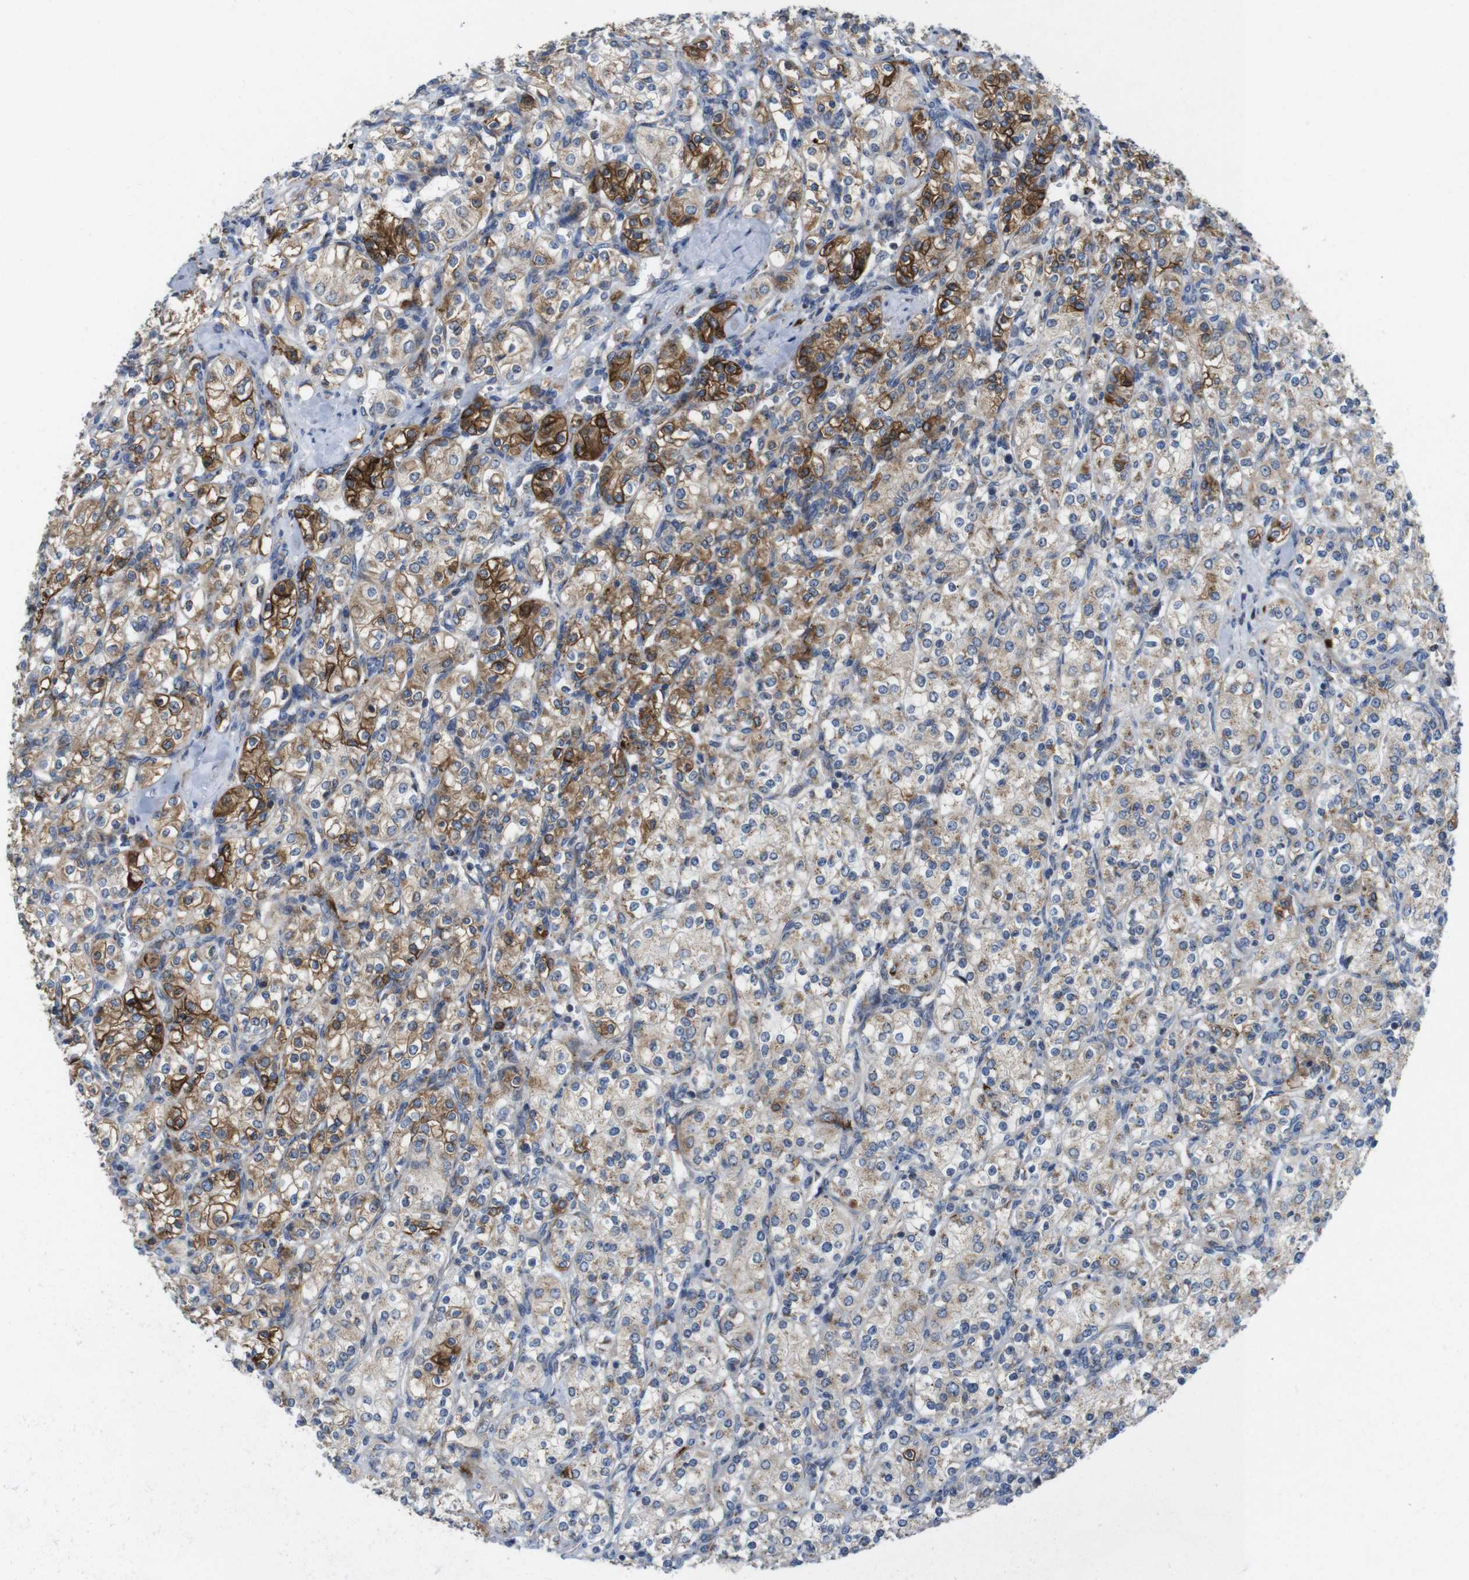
{"staining": {"intensity": "strong", "quantity": "25%-75%", "location": "cytoplasmic/membranous"}, "tissue": "renal cancer", "cell_type": "Tumor cells", "image_type": "cancer", "snomed": [{"axis": "morphology", "description": "Adenocarcinoma, NOS"}, {"axis": "topography", "description": "Kidney"}], "caption": "There is high levels of strong cytoplasmic/membranous expression in tumor cells of renal cancer, as demonstrated by immunohistochemical staining (brown color).", "gene": "EFCAB14", "patient": {"sex": "male", "age": 77}}